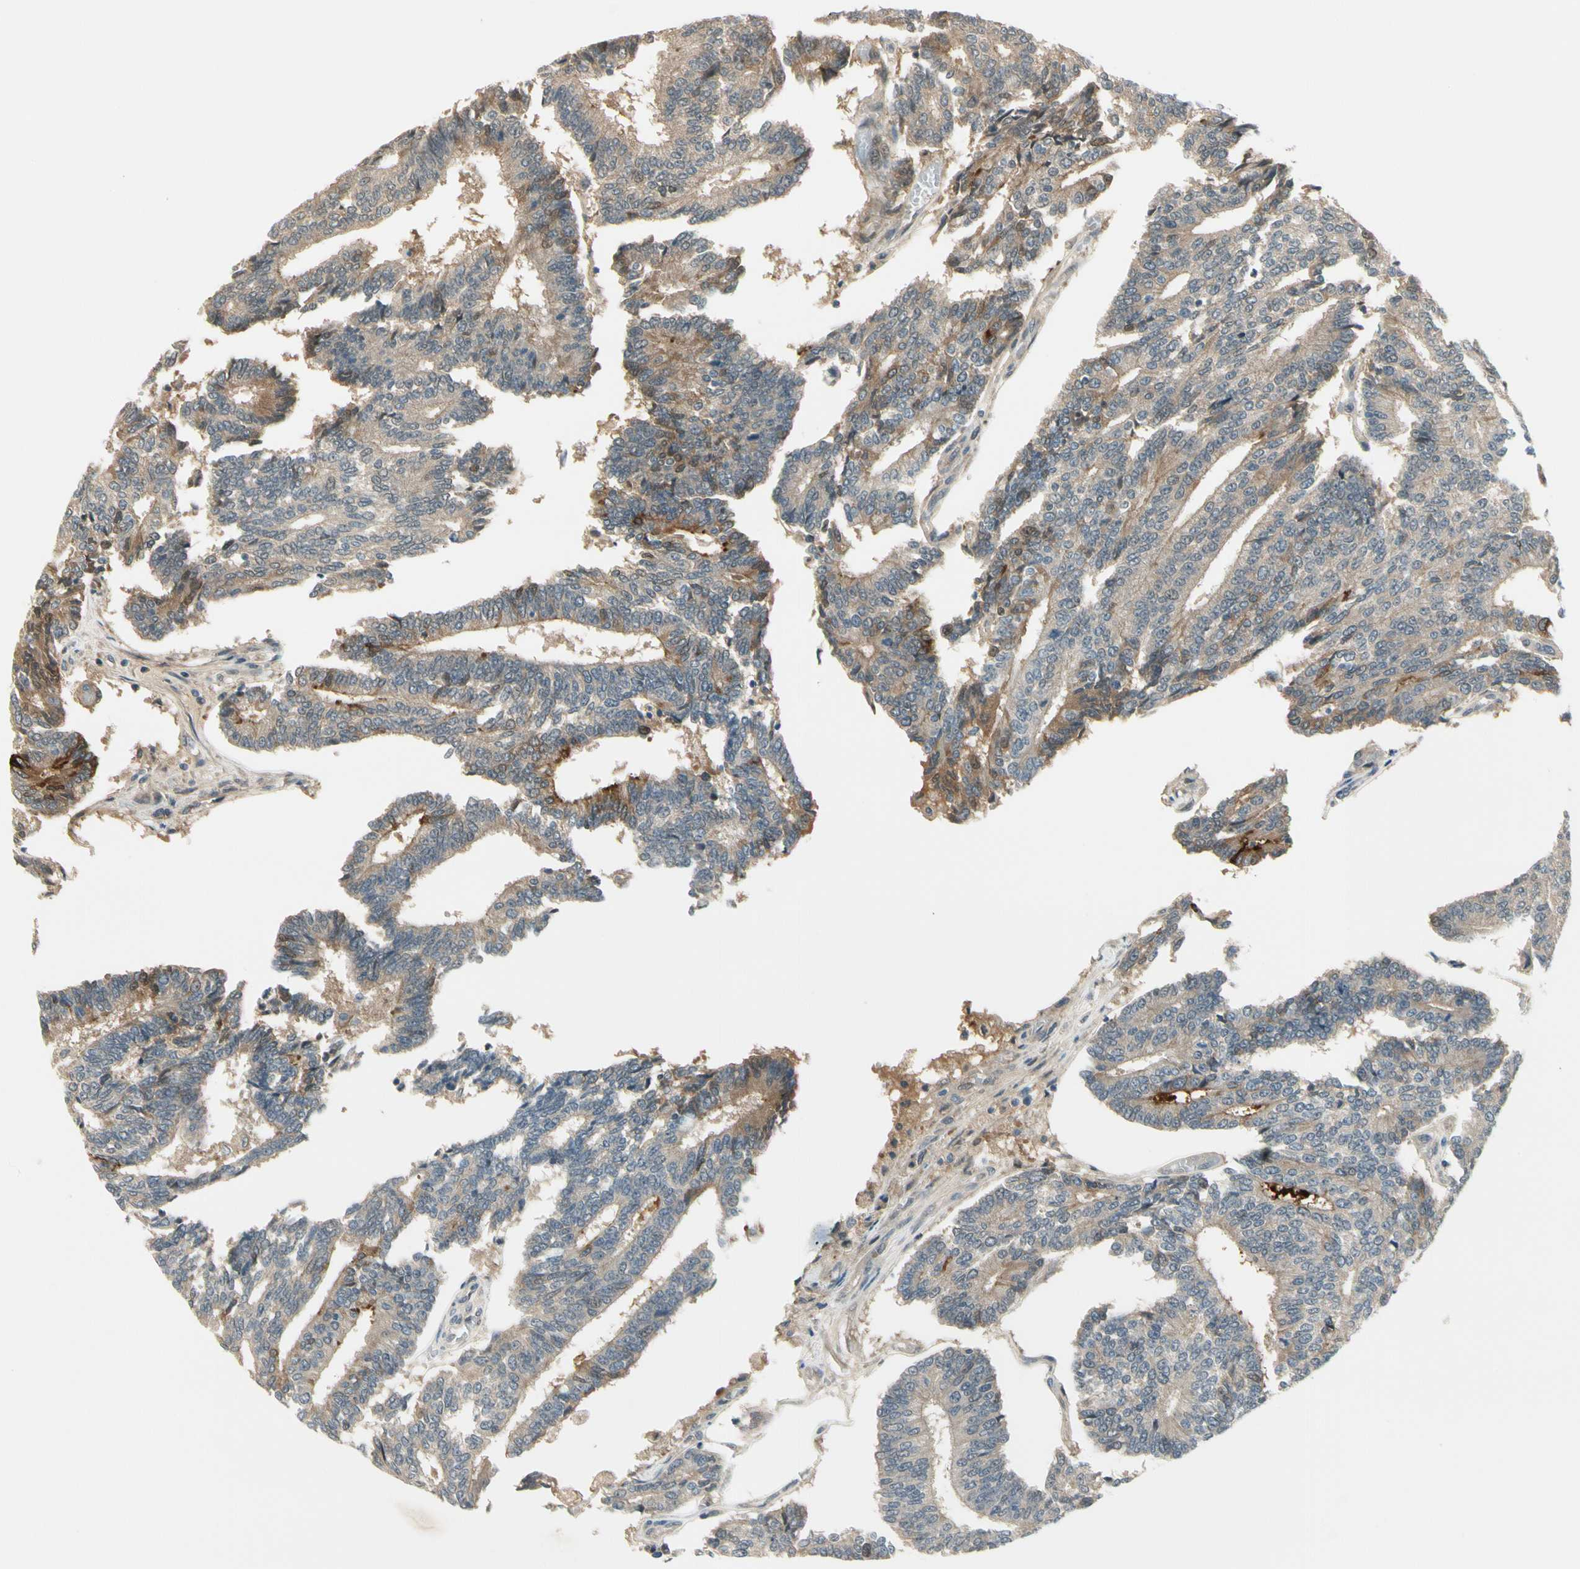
{"staining": {"intensity": "moderate", "quantity": "<25%", "location": "cytoplasmic/membranous"}, "tissue": "prostate cancer", "cell_type": "Tumor cells", "image_type": "cancer", "snomed": [{"axis": "morphology", "description": "Adenocarcinoma, High grade"}, {"axis": "topography", "description": "Prostate"}], "caption": "High-magnification brightfield microscopy of adenocarcinoma (high-grade) (prostate) stained with DAB (brown) and counterstained with hematoxylin (blue). tumor cells exhibit moderate cytoplasmic/membranous staining is present in approximately<25% of cells.", "gene": "EPHB3", "patient": {"sex": "male", "age": 55}}